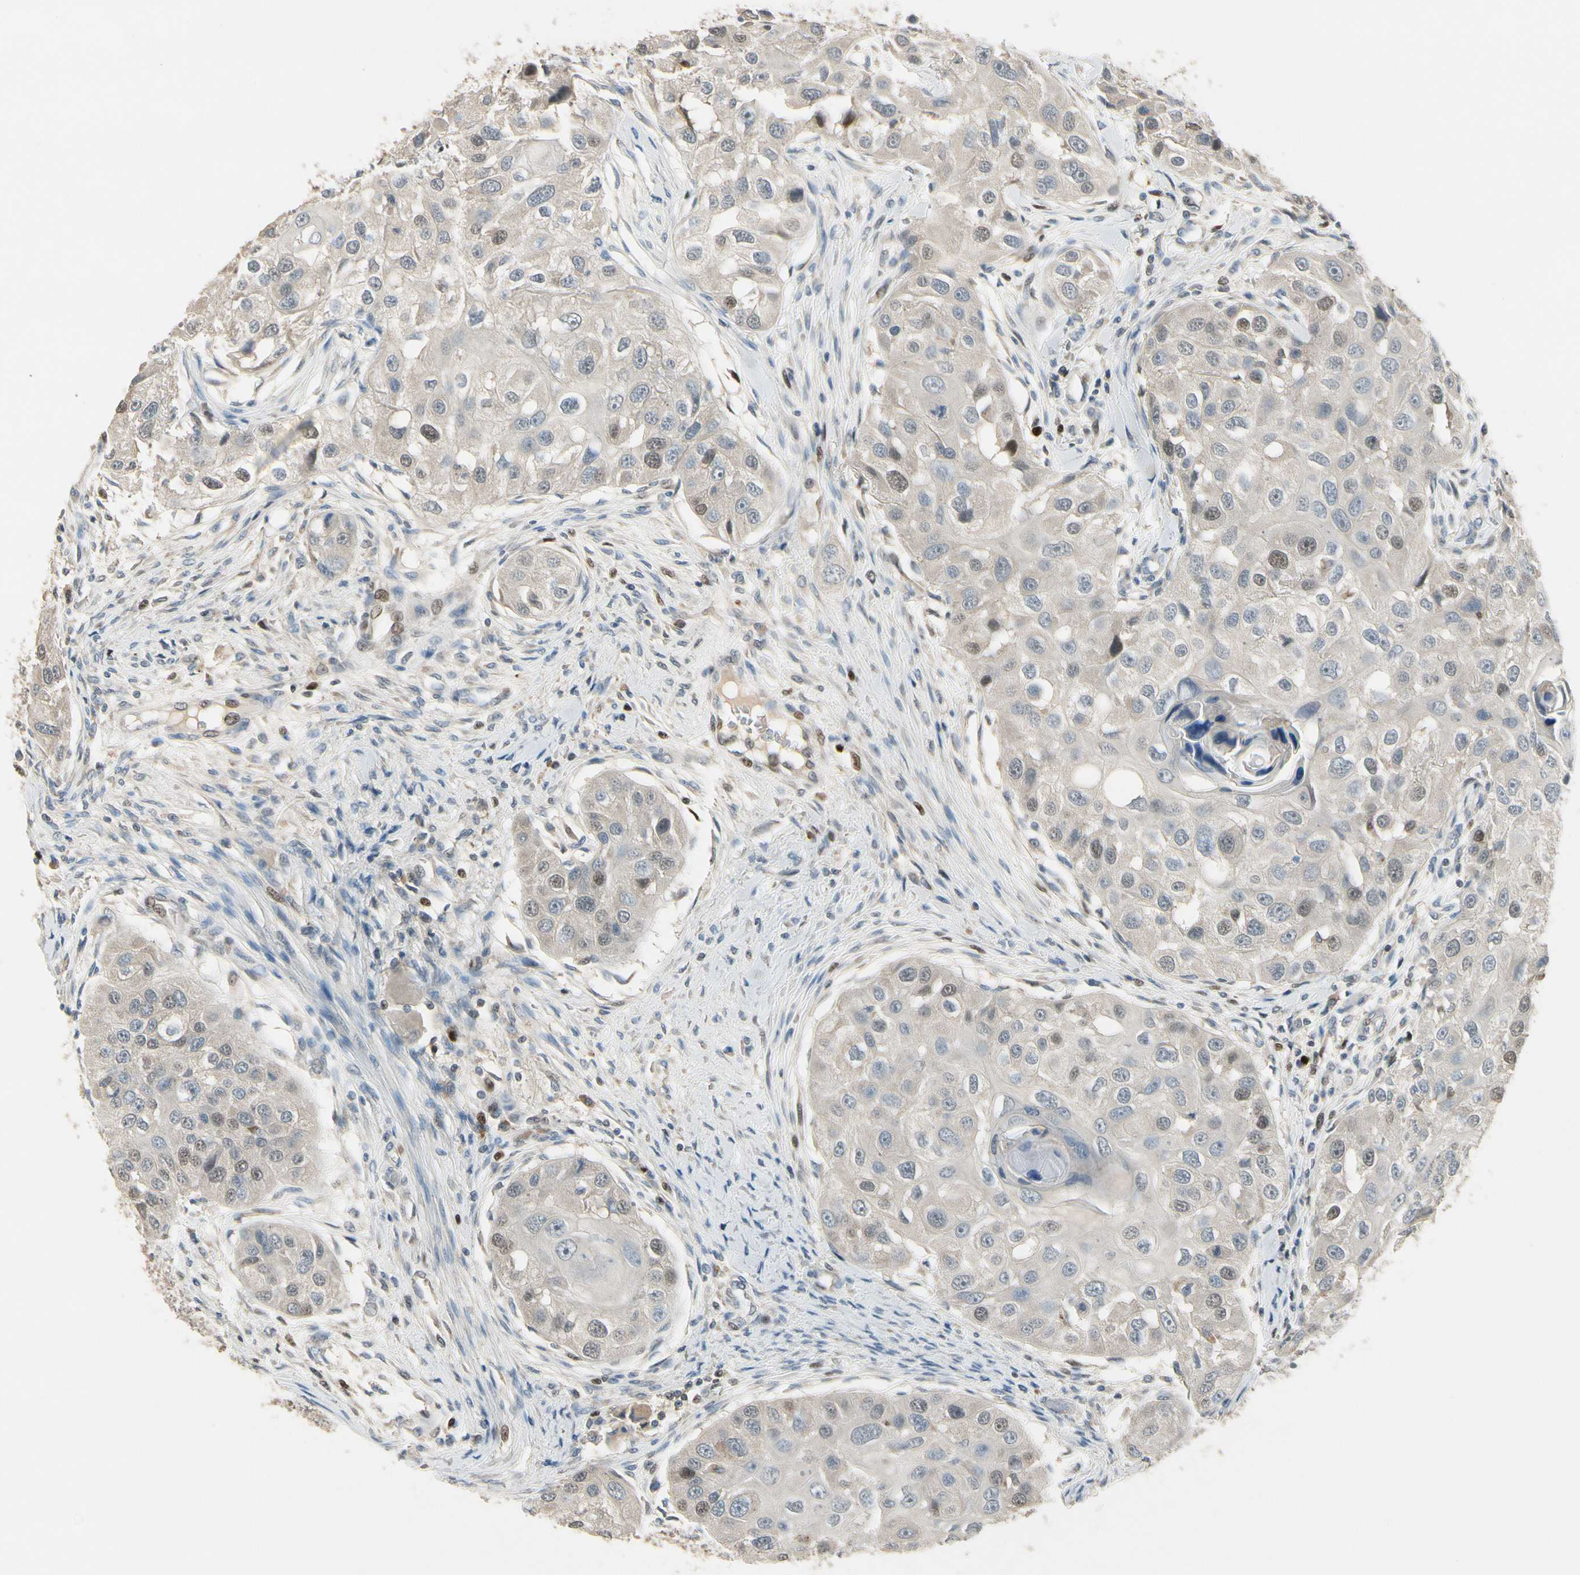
{"staining": {"intensity": "weak", "quantity": "<25%", "location": "nuclear"}, "tissue": "head and neck cancer", "cell_type": "Tumor cells", "image_type": "cancer", "snomed": [{"axis": "morphology", "description": "Normal tissue, NOS"}, {"axis": "morphology", "description": "Squamous cell carcinoma, NOS"}, {"axis": "topography", "description": "Skeletal muscle"}, {"axis": "topography", "description": "Head-Neck"}], "caption": "There is no significant positivity in tumor cells of head and neck squamous cell carcinoma.", "gene": "ZKSCAN4", "patient": {"sex": "male", "age": 51}}